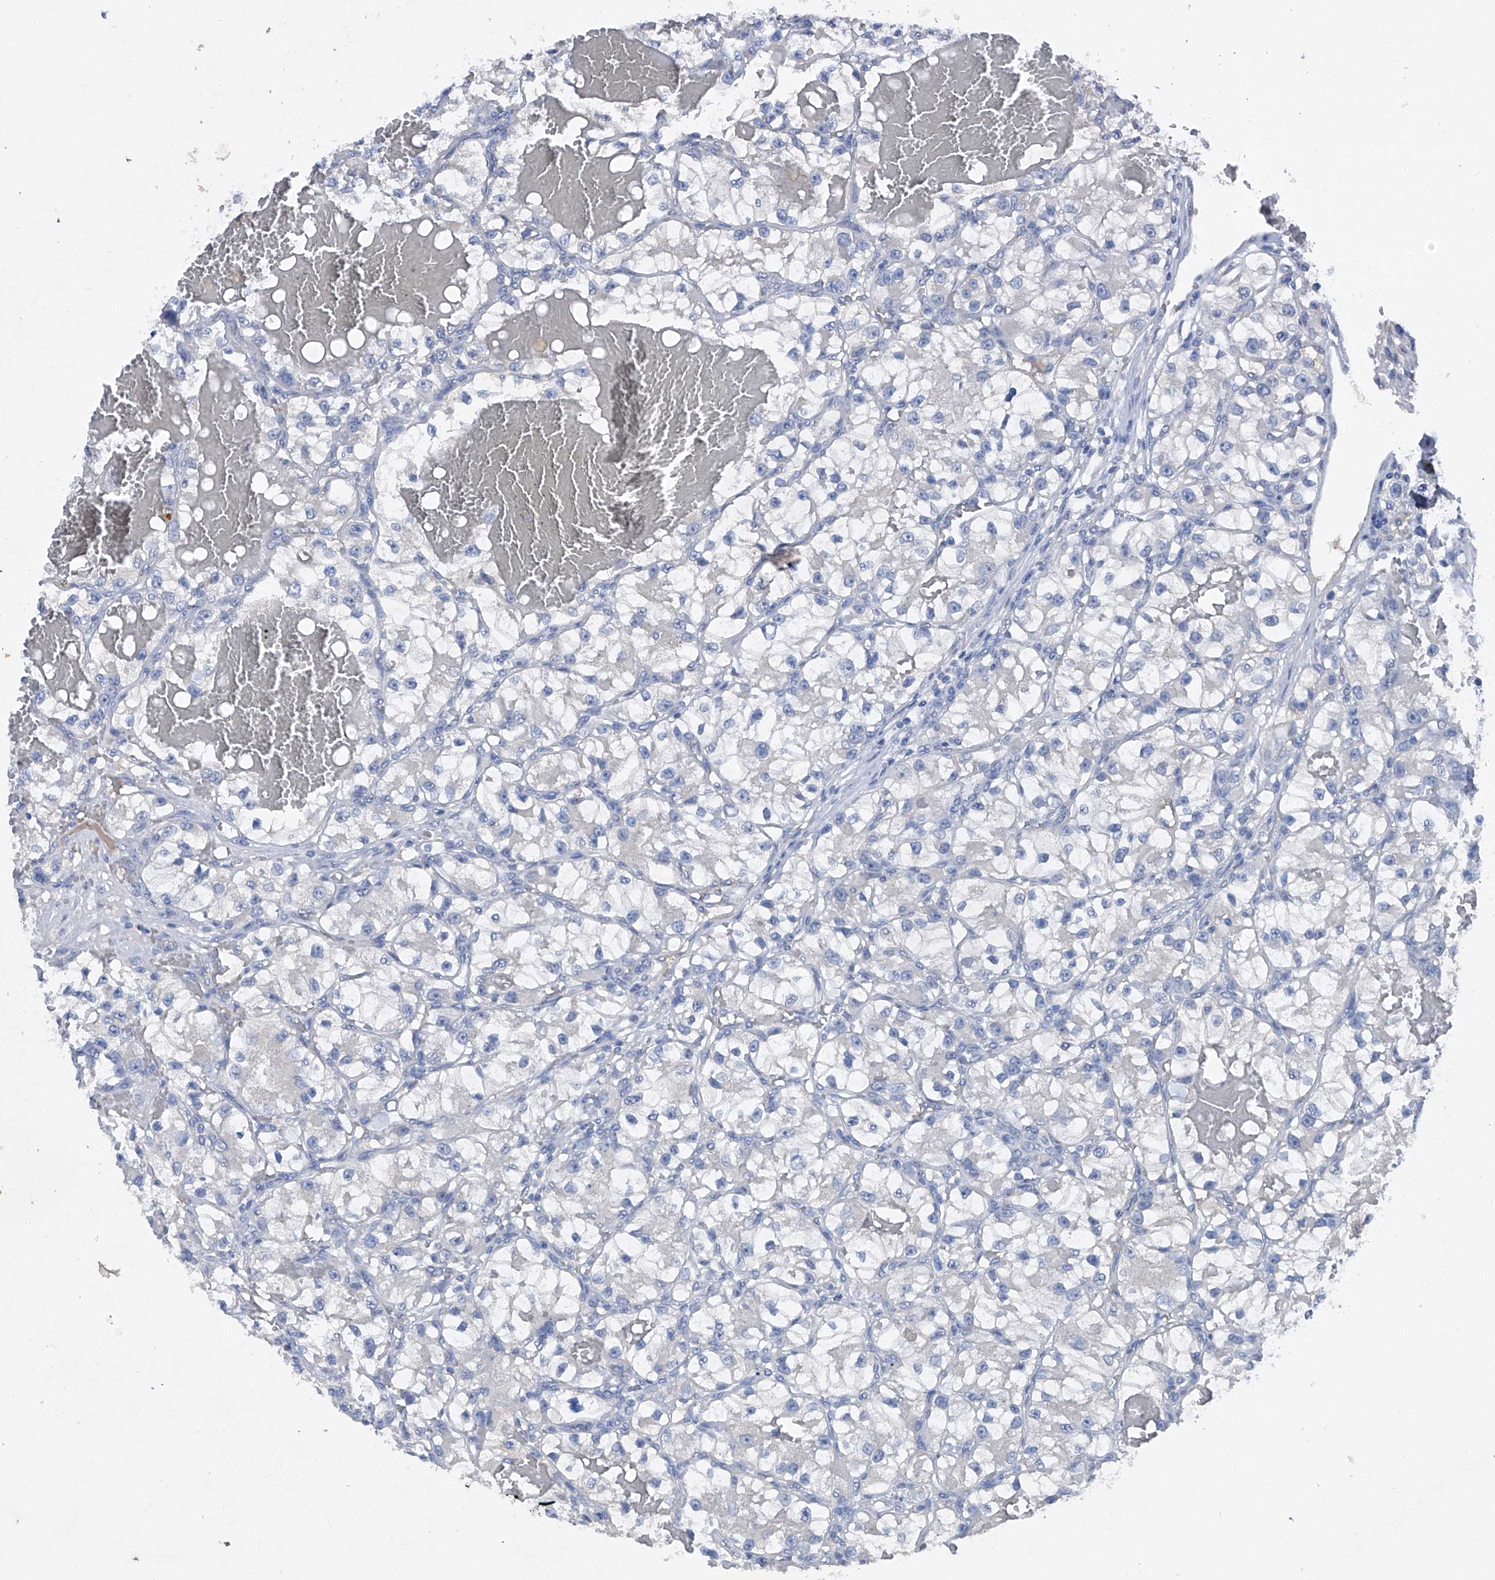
{"staining": {"intensity": "negative", "quantity": "none", "location": "none"}, "tissue": "renal cancer", "cell_type": "Tumor cells", "image_type": "cancer", "snomed": [{"axis": "morphology", "description": "Adenocarcinoma, NOS"}, {"axis": "topography", "description": "Kidney"}], "caption": "Tumor cells show no significant staining in renal cancer.", "gene": "PCSK5", "patient": {"sex": "female", "age": 57}}